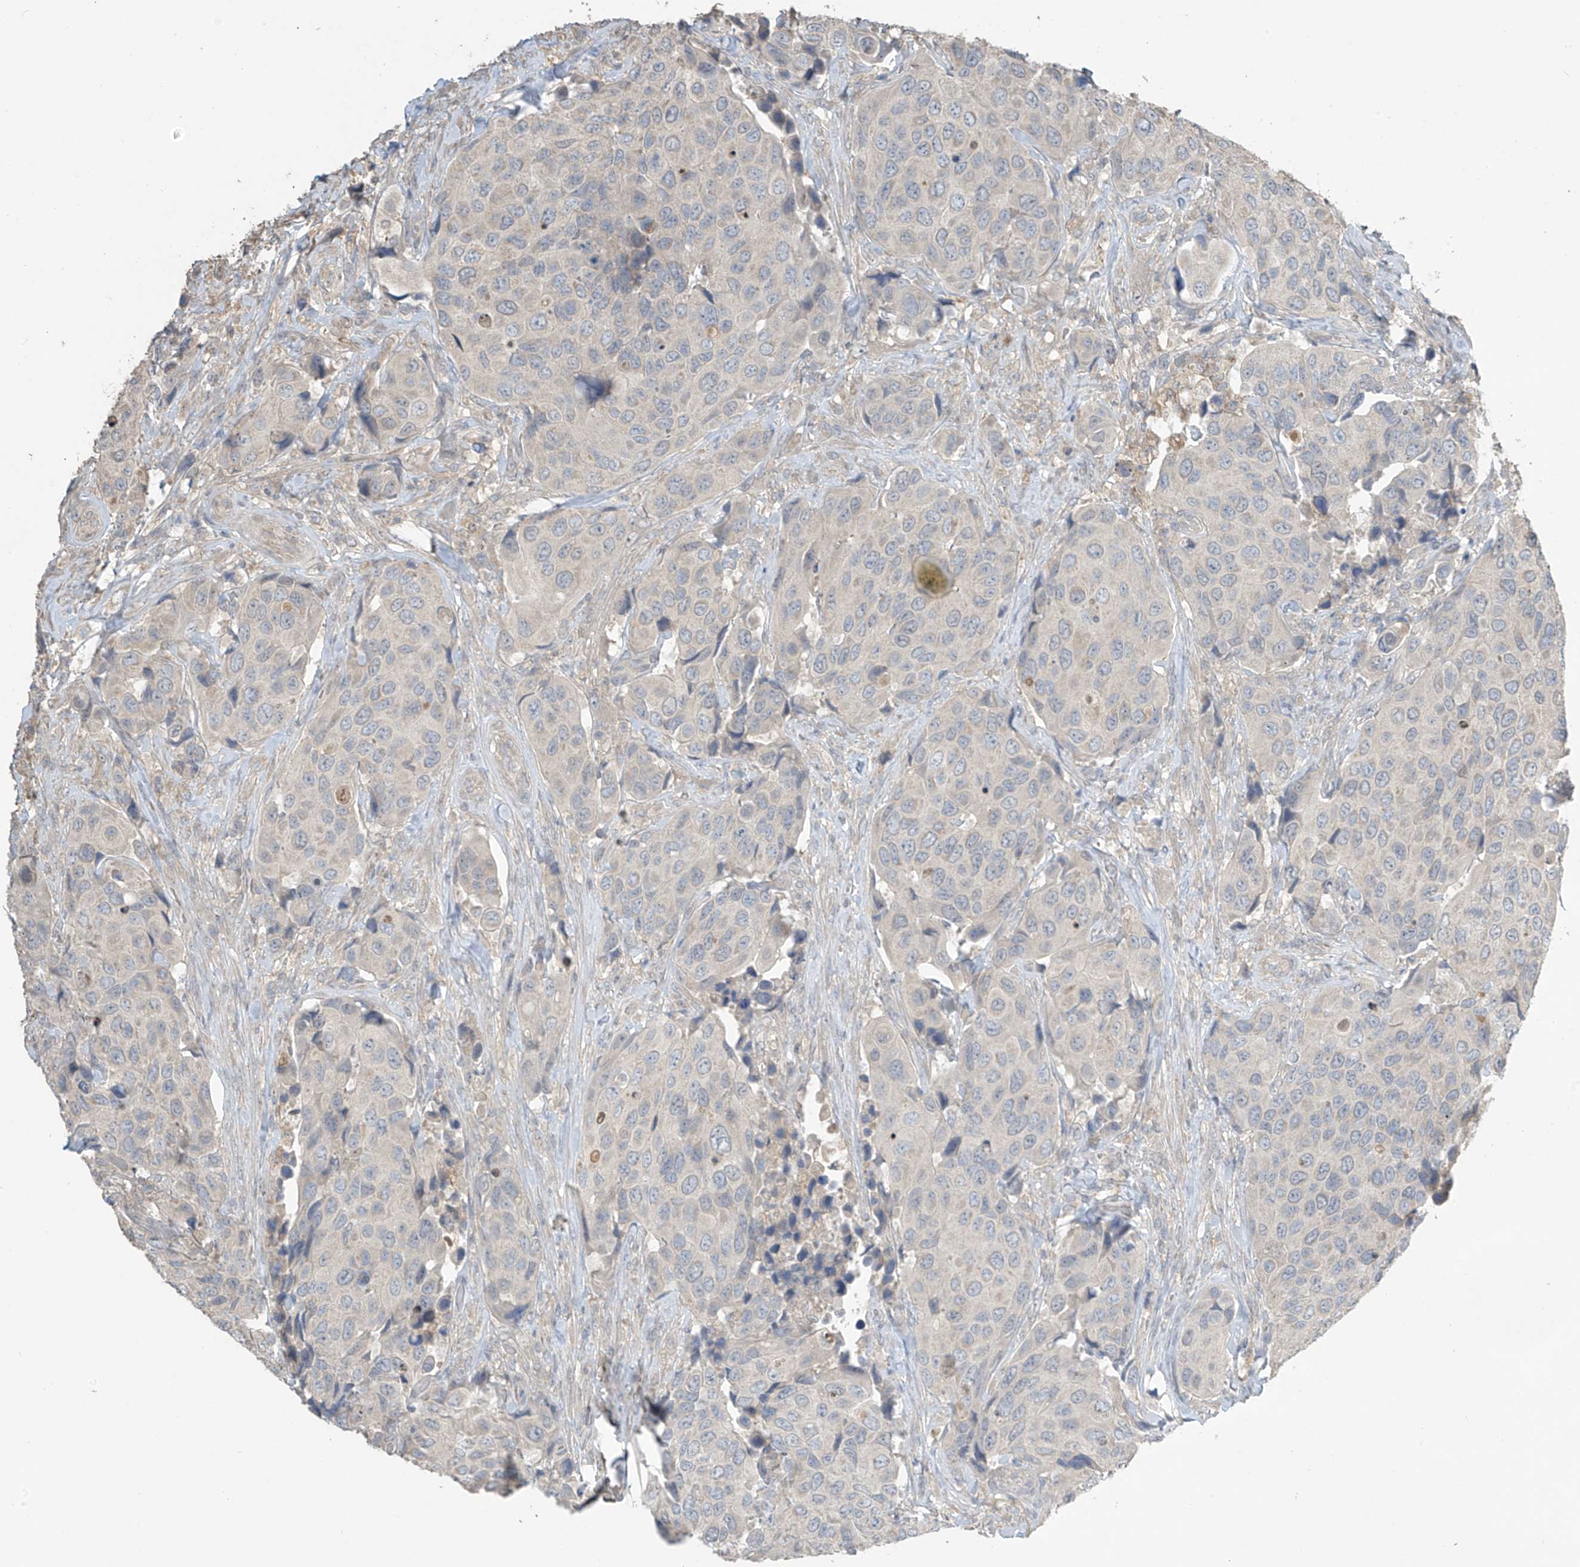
{"staining": {"intensity": "negative", "quantity": "none", "location": "none"}, "tissue": "urothelial cancer", "cell_type": "Tumor cells", "image_type": "cancer", "snomed": [{"axis": "morphology", "description": "Urothelial carcinoma, High grade"}, {"axis": "topography", "description": "Urinary bladder"}], "caption": "An image of urothelial carcinoma (high-grade) stained for a protein reveals no brown staining in tumor cells.", "gene": "SLFN14", "patient": {"sex": "male", "age": 74}}